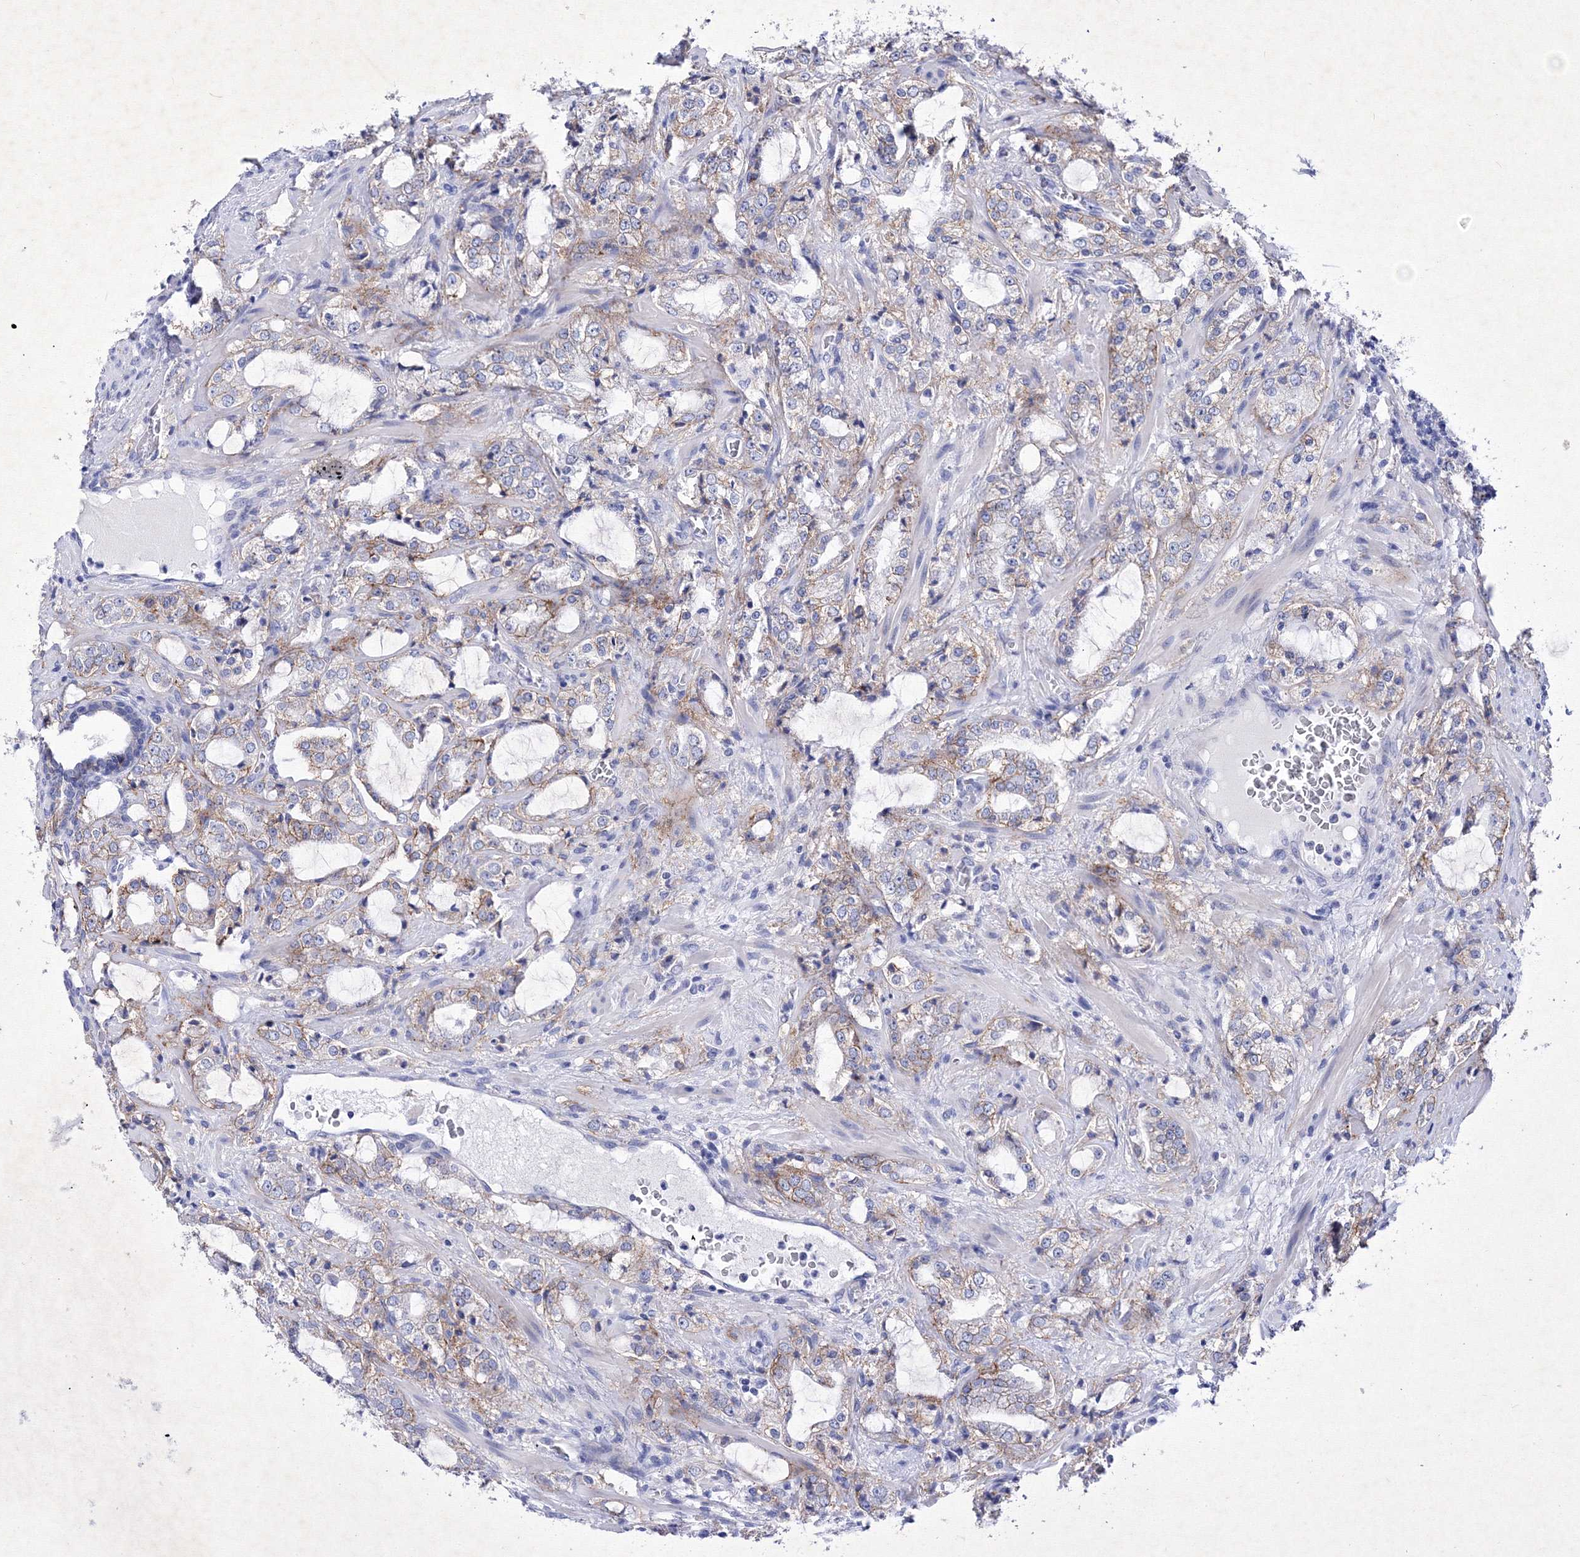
{"staining": {"intensity": "negative", "quantity": "none", "location": "none"}, "tissue": "prostate cancer", "cell_type": "Tumor cells", "image_type": "cancer", "snomed": [{"axis": "morphology", "description": "Adenocarcinoma, High grade"}, {"axis": "topography", "description": "Prostate"}], "caption": "An immunohistochemistry (IHC) photomicrograph of prostate cancer (high-grade adenocarcinoma) is shown. There is no staining in tumor cells of prostate cancer (high-grade adenocarcinoma).", "gene": "GPN1", "patient": {"sex": "male", "age": 64}}